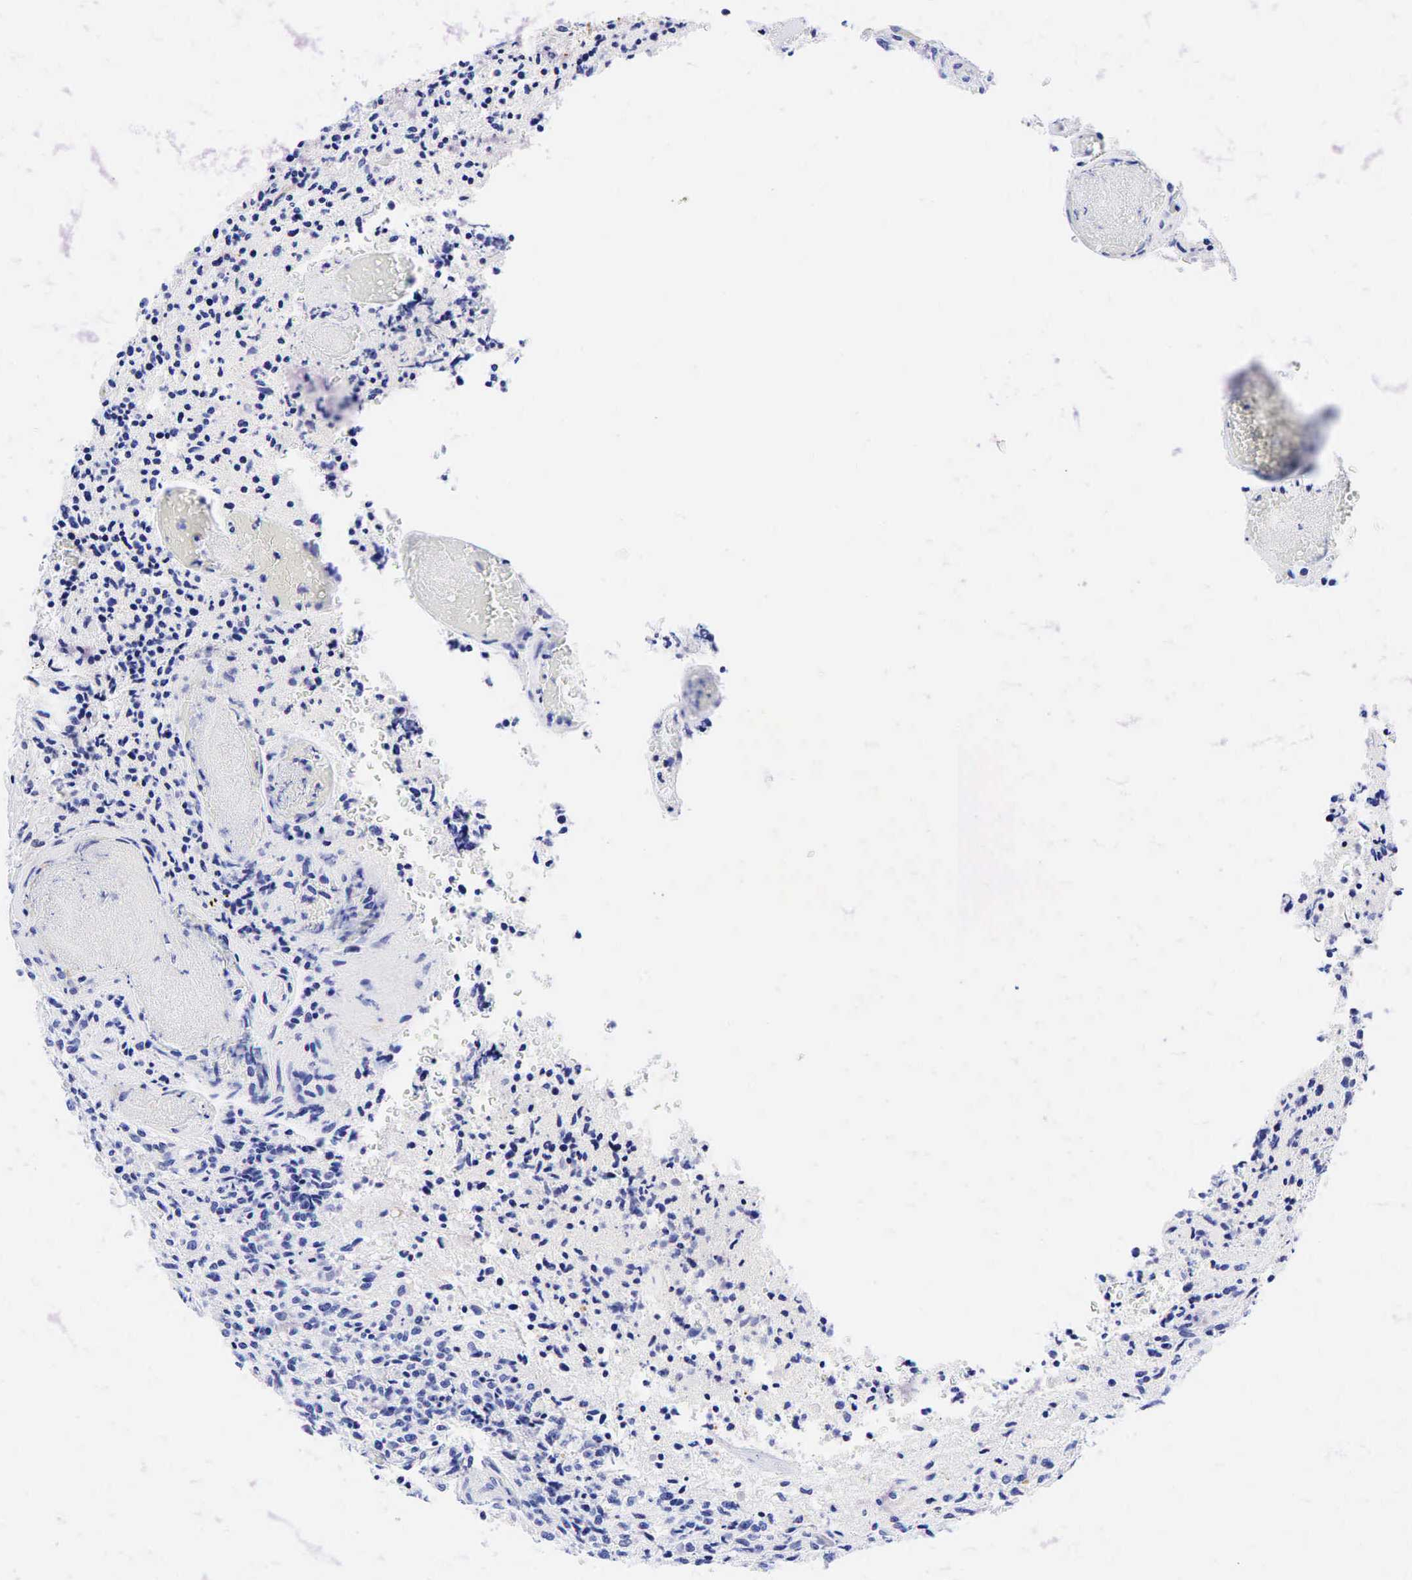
{"staining": {"intensity": "negative", "quantity": "none", "location": "none"}, "tissue": "glioma", "cell_type": "Tumor cells", "image_type": "cancer", "snomed": [{"axis": "morphology", "description": "Glioma, malignant, High grade"}, {"axis": "topography", "description": "Brain"}], "caption": "DAB (3,3'-diaminobenzidine) immunohistochemical staining of high-grade glioma (malignant) exhibits no significant staining in tumor cells. The staining was performed using DAB to visualize the protein expression in brown, while the nuclei were stained in blue with hematoxylin (Magnification: 20x).", "gene": "TNFRSF8", "patient": {"sex": "male", "age": 36}}